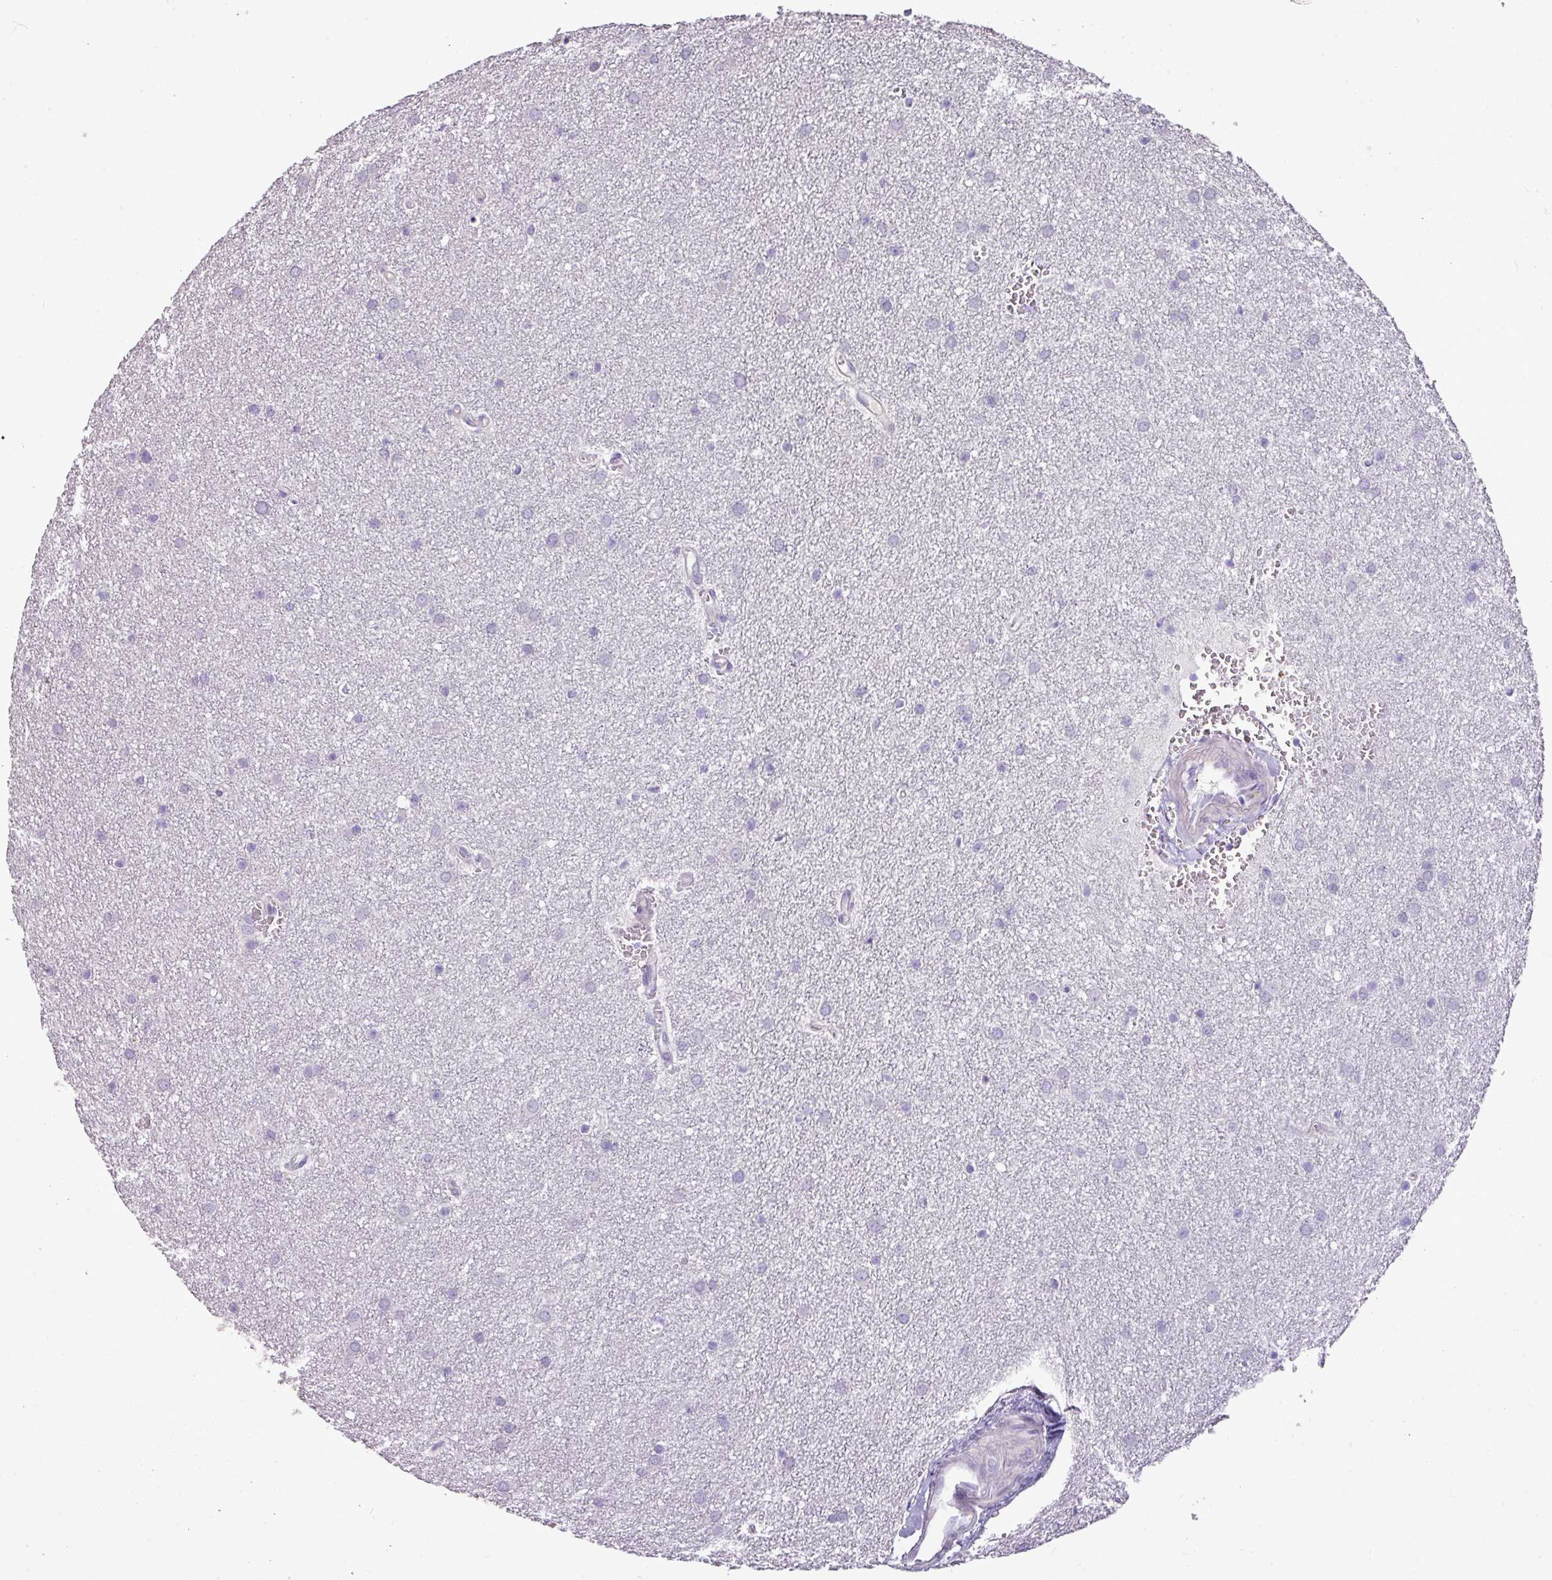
{"staining": {"intensity": "negative", "quantity": "none", "location": "none"}, "tissue": "glioma", "cell_type": "Tumor cells", "image_type": "cancer", "snomed": [{"axis": "morphology", "description": "Glioma, malignant, Low grade"}, {"axis": "topography", "description": "Cerebellum"}], "caption": "Immunohistochemistry of human glioma reveals no expression in tumor cells.", "gene": "BRINP2", "patient": {"sex": "female", "age": 5}}